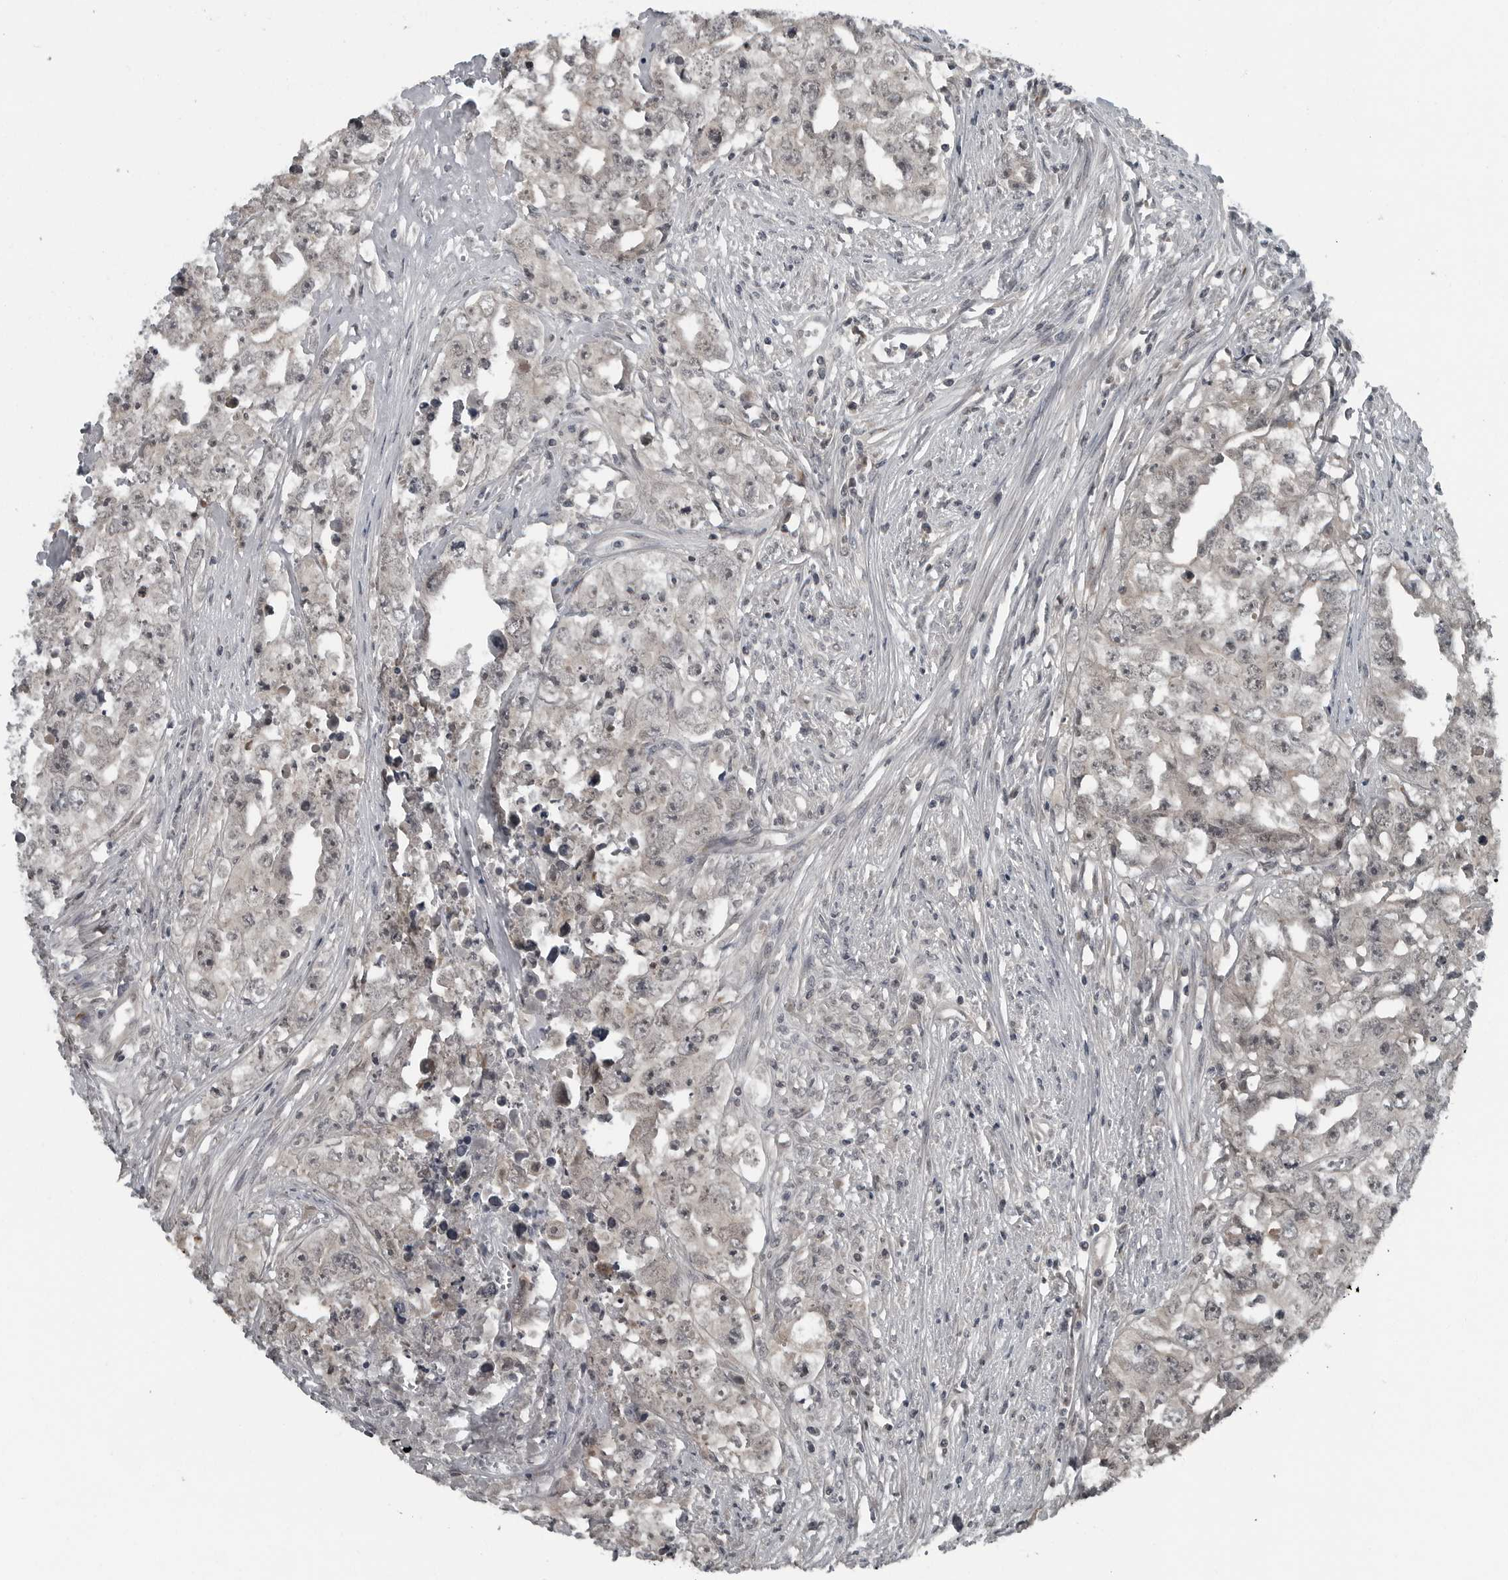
{"staining": {"intensity": "negative", "quantity": "none", "location": "none"}, "tissue": "testis cancer", "cell_type": "Tumor cells", "image_type": "cancer", "snomed": [{"axis": "morphology", "description": "Seminoma, NOS"}, {"axis": "morphology", "description": "Carcinoma, Embryonal, NOS"}, {"axis": "topography", "description": "Testis"}], "caption": "IHC photomicrograph of neoplastic tissue: testis cancer (seminoma) stained with DAB (3,3'-diaminobenzidine) demonstrates no significant protein positivity in tumor cells. (DAB (3,3'-diaminobenzidine) immunohistochemistry (IHC) with hematoxylin counter stain).", "gene": "GAK", "patient": {"sex": "male", "age": 43}}